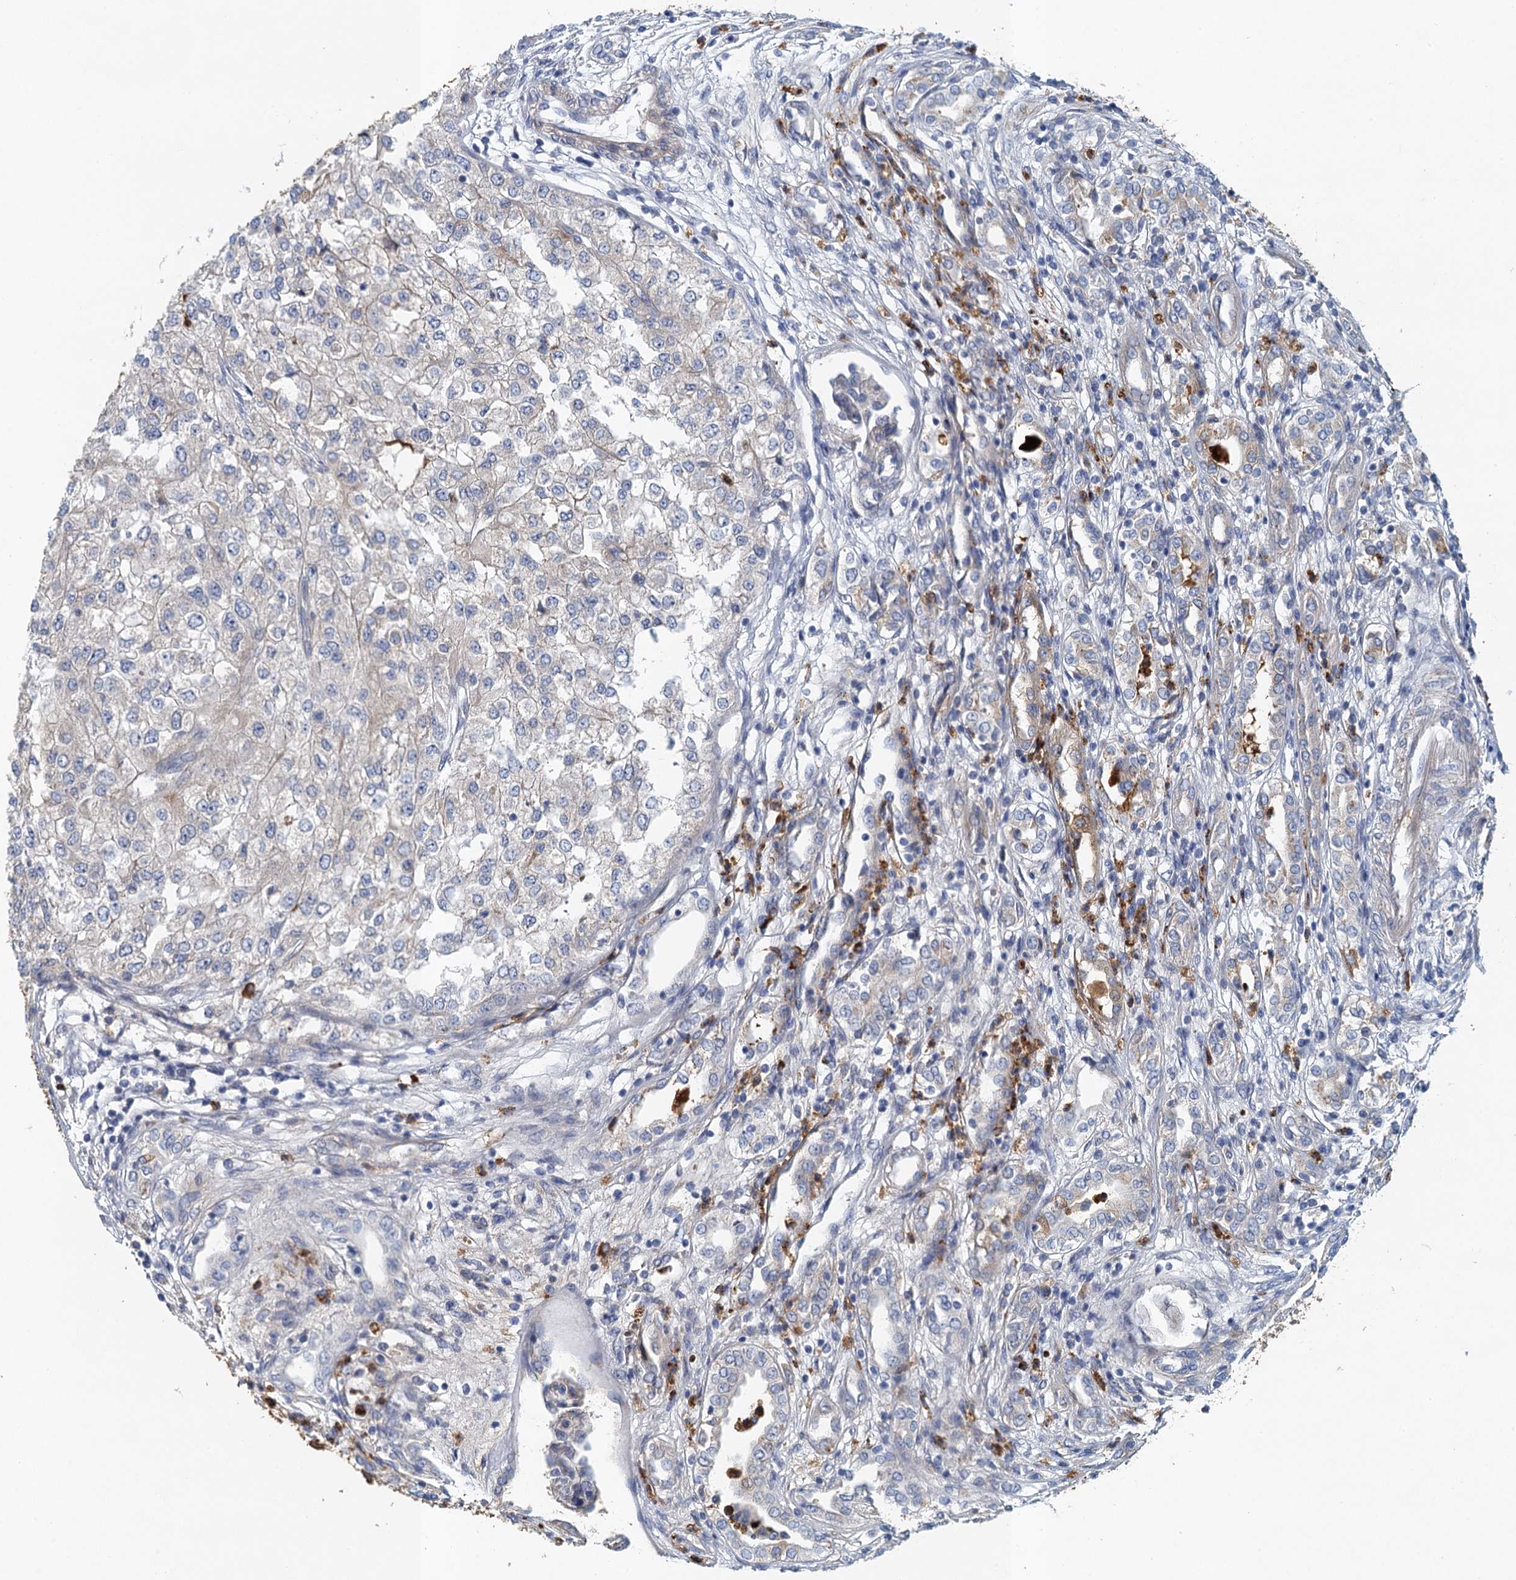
{"staining": {"intensity": "negative", "quantity": "none", "location": "none"}, "tissue": "renal cancer", "cell_type": "Tumor cells", "image_type": "cancer", "snomed": [{"axis": "morphology", "description": "Adenocarcinoma, NOS"}, {"axis": "topography", "description": "Kidney"}], "caption": "Immunohistochemical staining of human renal adenocarcinoma demonstrates no significant expression in tumor cells.", "gene": "TPCN1", "patient": {"sex": "female", "age": 54}}